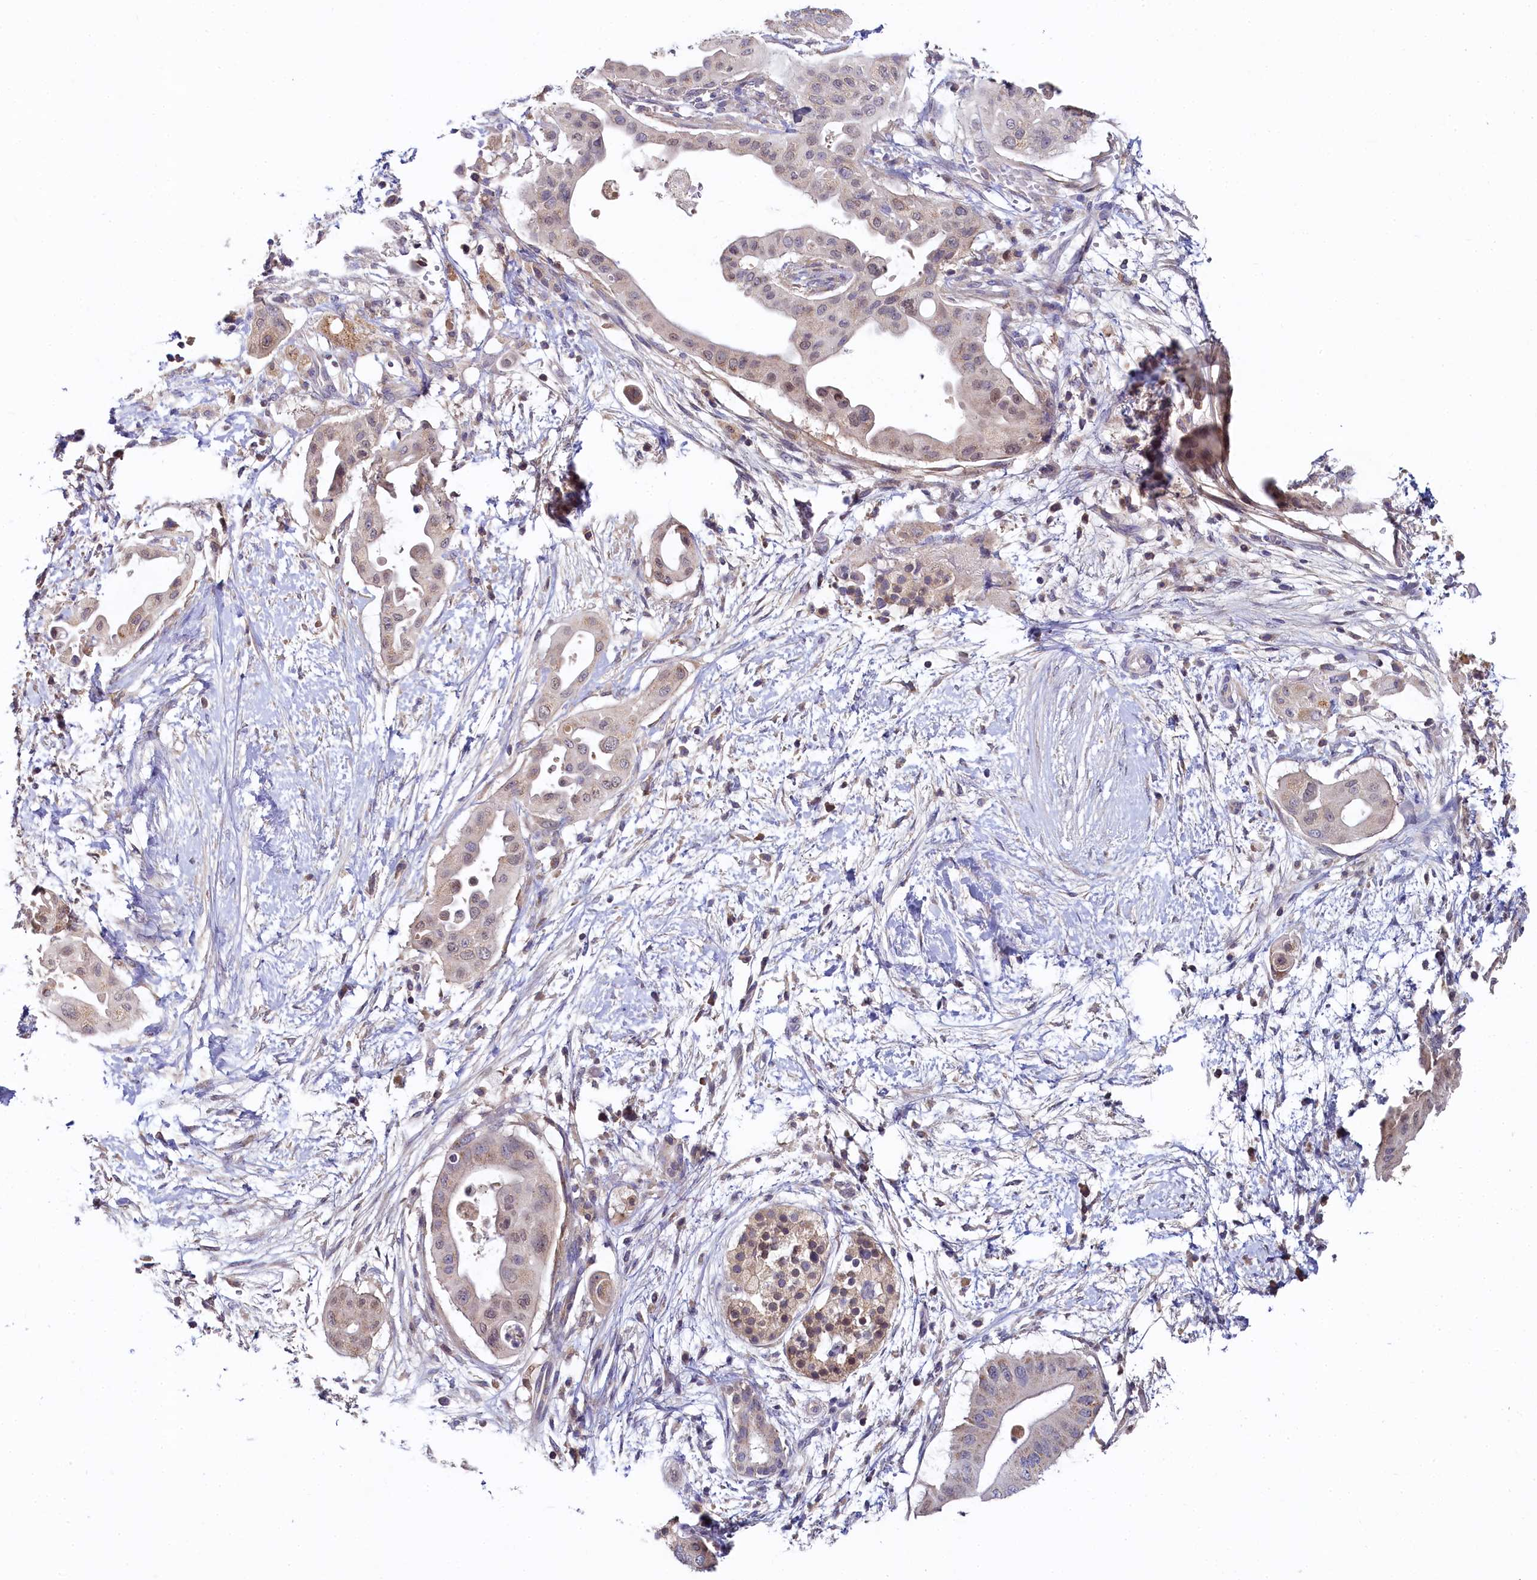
{"staining": {"intensity": "weak", "quantity": ">75%", "location": "cytoplasmic/membranous,nuclear"}, "tissue": "pancreatic cancer", "cell_type": "Tumor cells", "image_type": "cancer", "snomed": [{"axis": "morphology", "description": "Adenocarcinoma, NOS"}, {"axis": "topography", "description": "Pancreas"}], "caption": "High-magnification brightfield microscopy of pancreatic cancer (adenocarcinoma) stained with DAB (brown) and counterstained with hematoxylin (blue). tumor cells exhibit weak cytoplasmic/membranous and nuclear positivity is identified in about>75% of cells.", "gene": "SPINK9", "patient": {"sex": "male", "age": 68}}